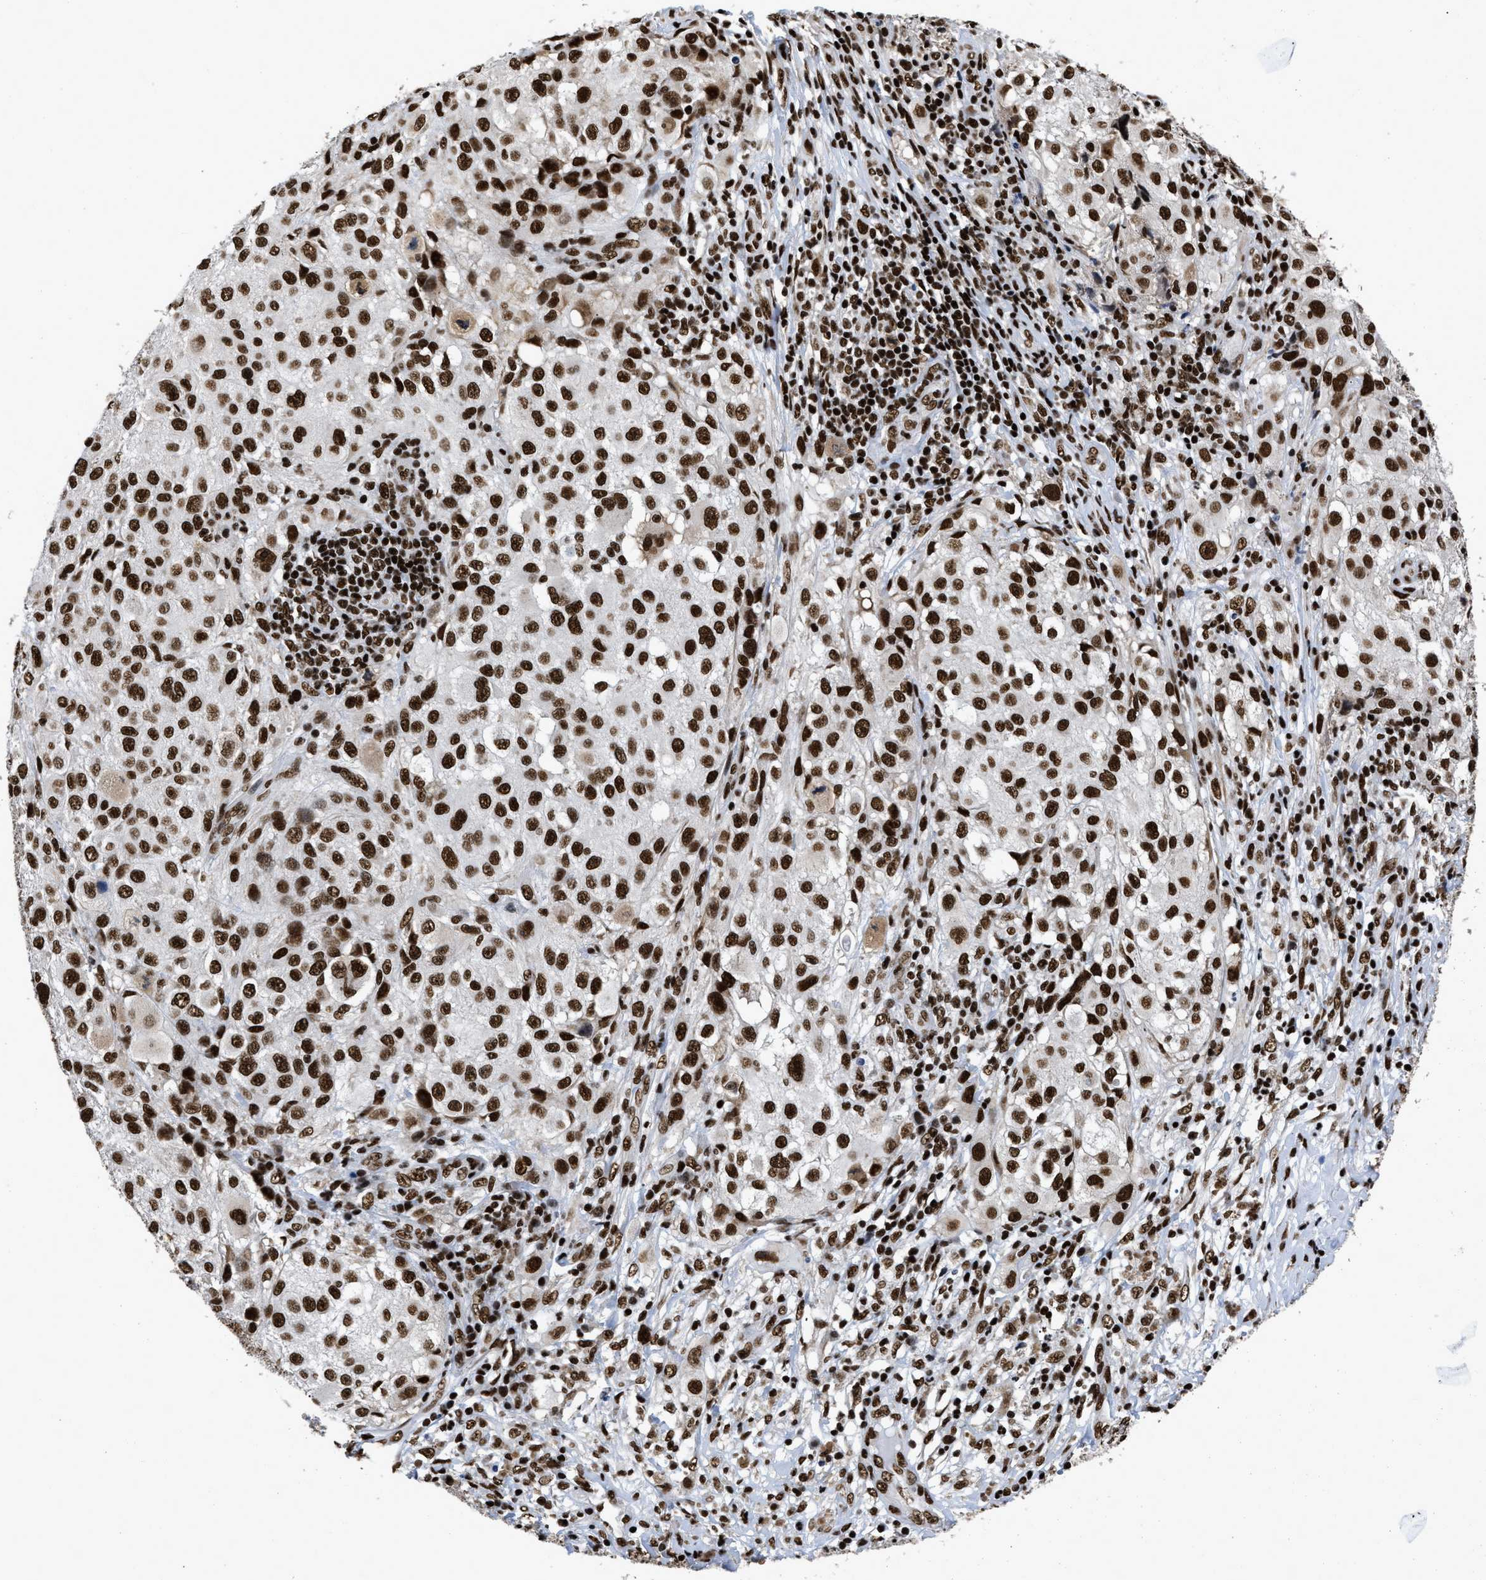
{"staining": {"intensity": "strong", "quantity": ">75%", "location": "nuclear"}, "tissue": "melanoma", "cell_type": "Tumor cells", "image_type": "cancer", "snomed": [{"axis": "morphology", "description": "Necrosis, NOS"}, {"axis": "morphology", "description": "Malignant melanoma, NOS"}, {"axis": "topography", "description": "Skin"}], "caption": "Protein expression analysis of human melanoma reveals strong nuclear staining in about >75% of tumor cells.", "gene": "CREB1", "patient": {"sex": "female", "age": 87}}